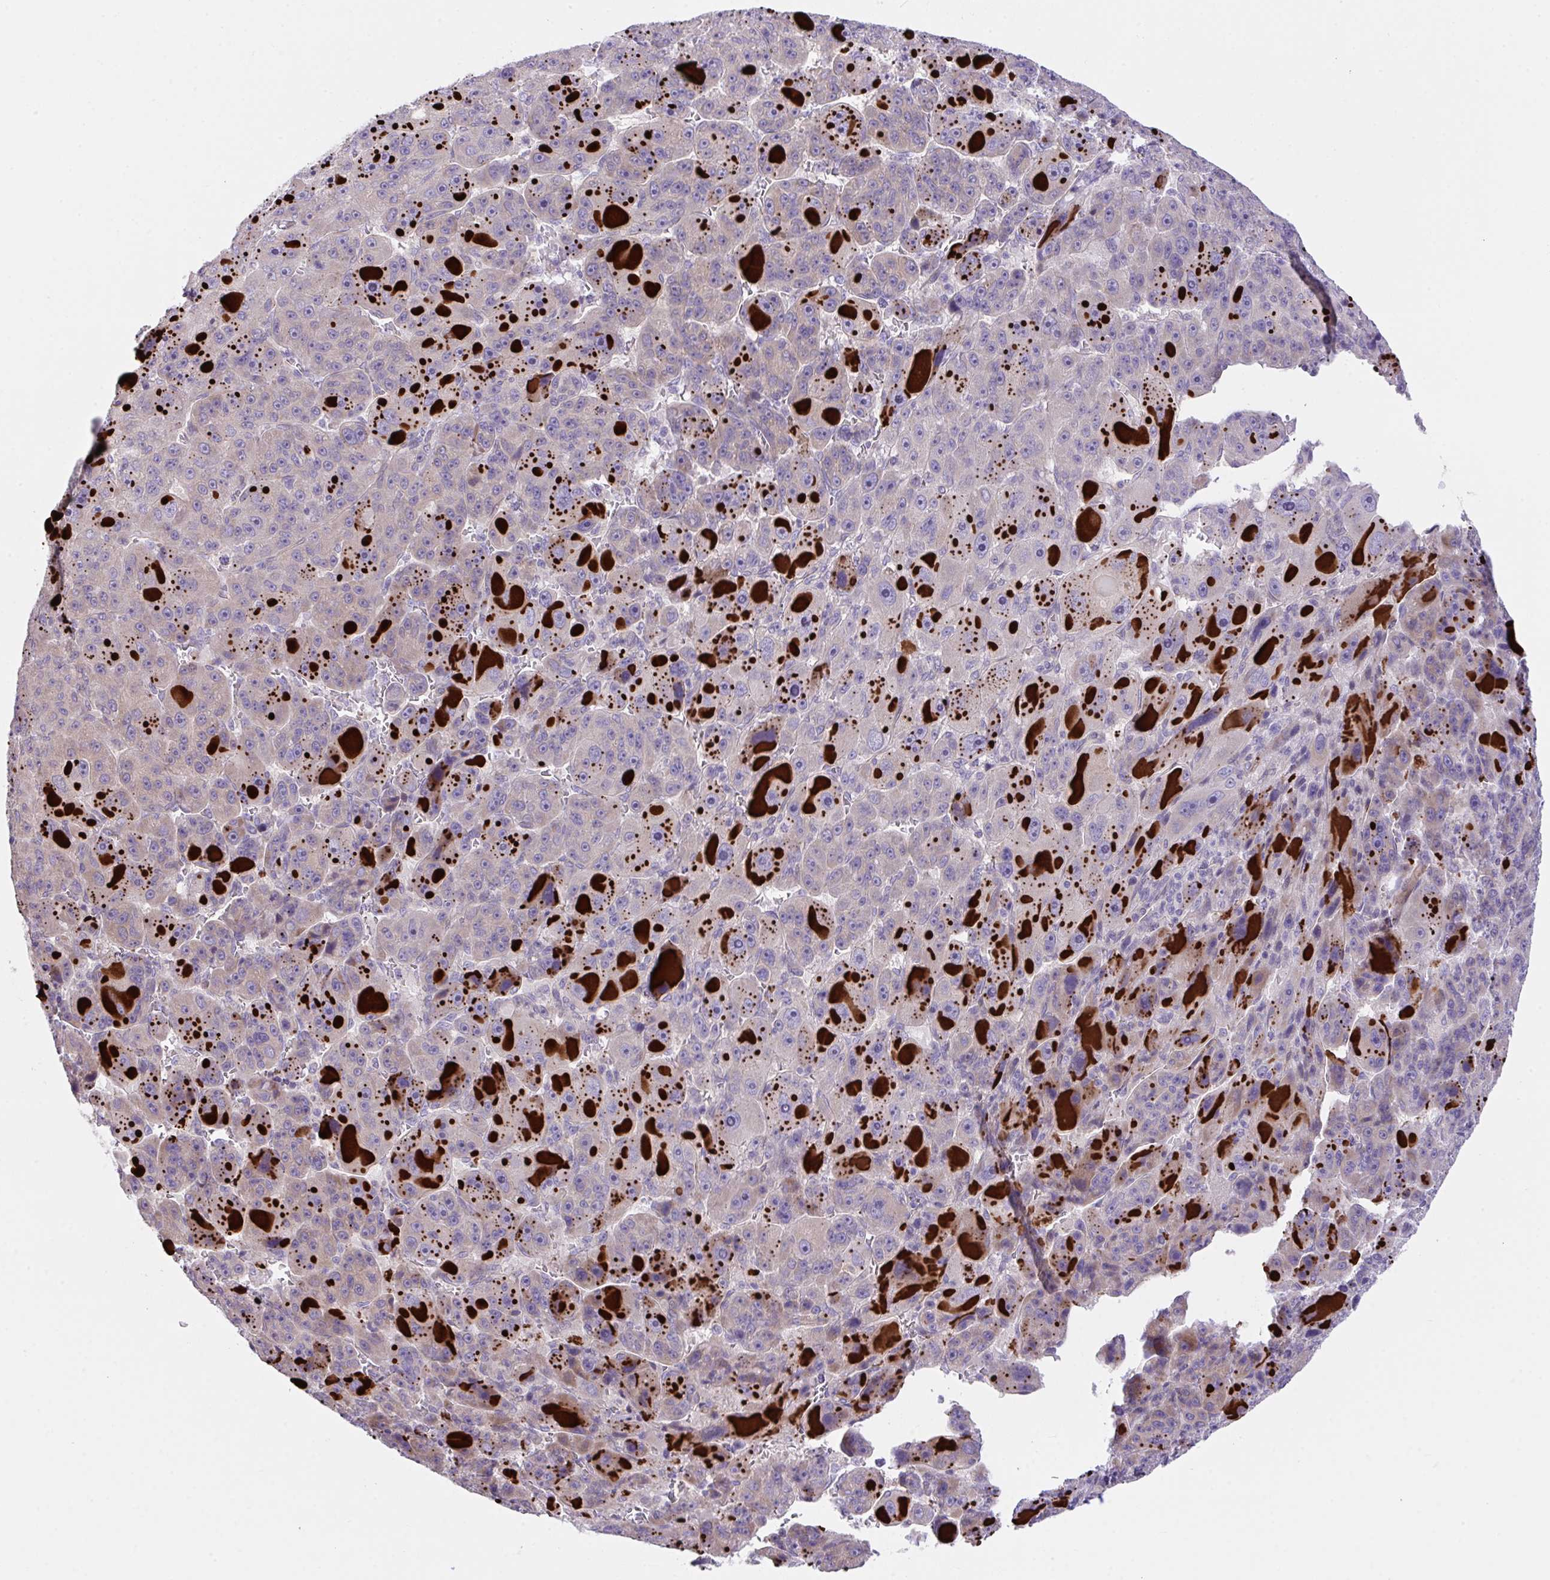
{"staining": {"intensity": "negative", "quantity": "none", "location": "none"}, "tissue": "liver cancer", "cell_type": "Tumor cells", "image_type": "cancer", "snomed": [{"axis": "morphology", "description": "Carcinoma, Hepatocellular, NOS"}, {"axis": "topography", "description": "Liver"}], "caption": "Immunohistochemistry (IHC) photomicrograph of human liver cancer stained for a protein (brown), which exhibits no positivity in tumor cells. The staining was performed using DAB to visualize the protein expression in brown, while the nuclei were stained in blue with hematoxylin (Magnification: 20x).", "gene": "RHOXF1", "patient": {"sex": "male", "age": 76}}